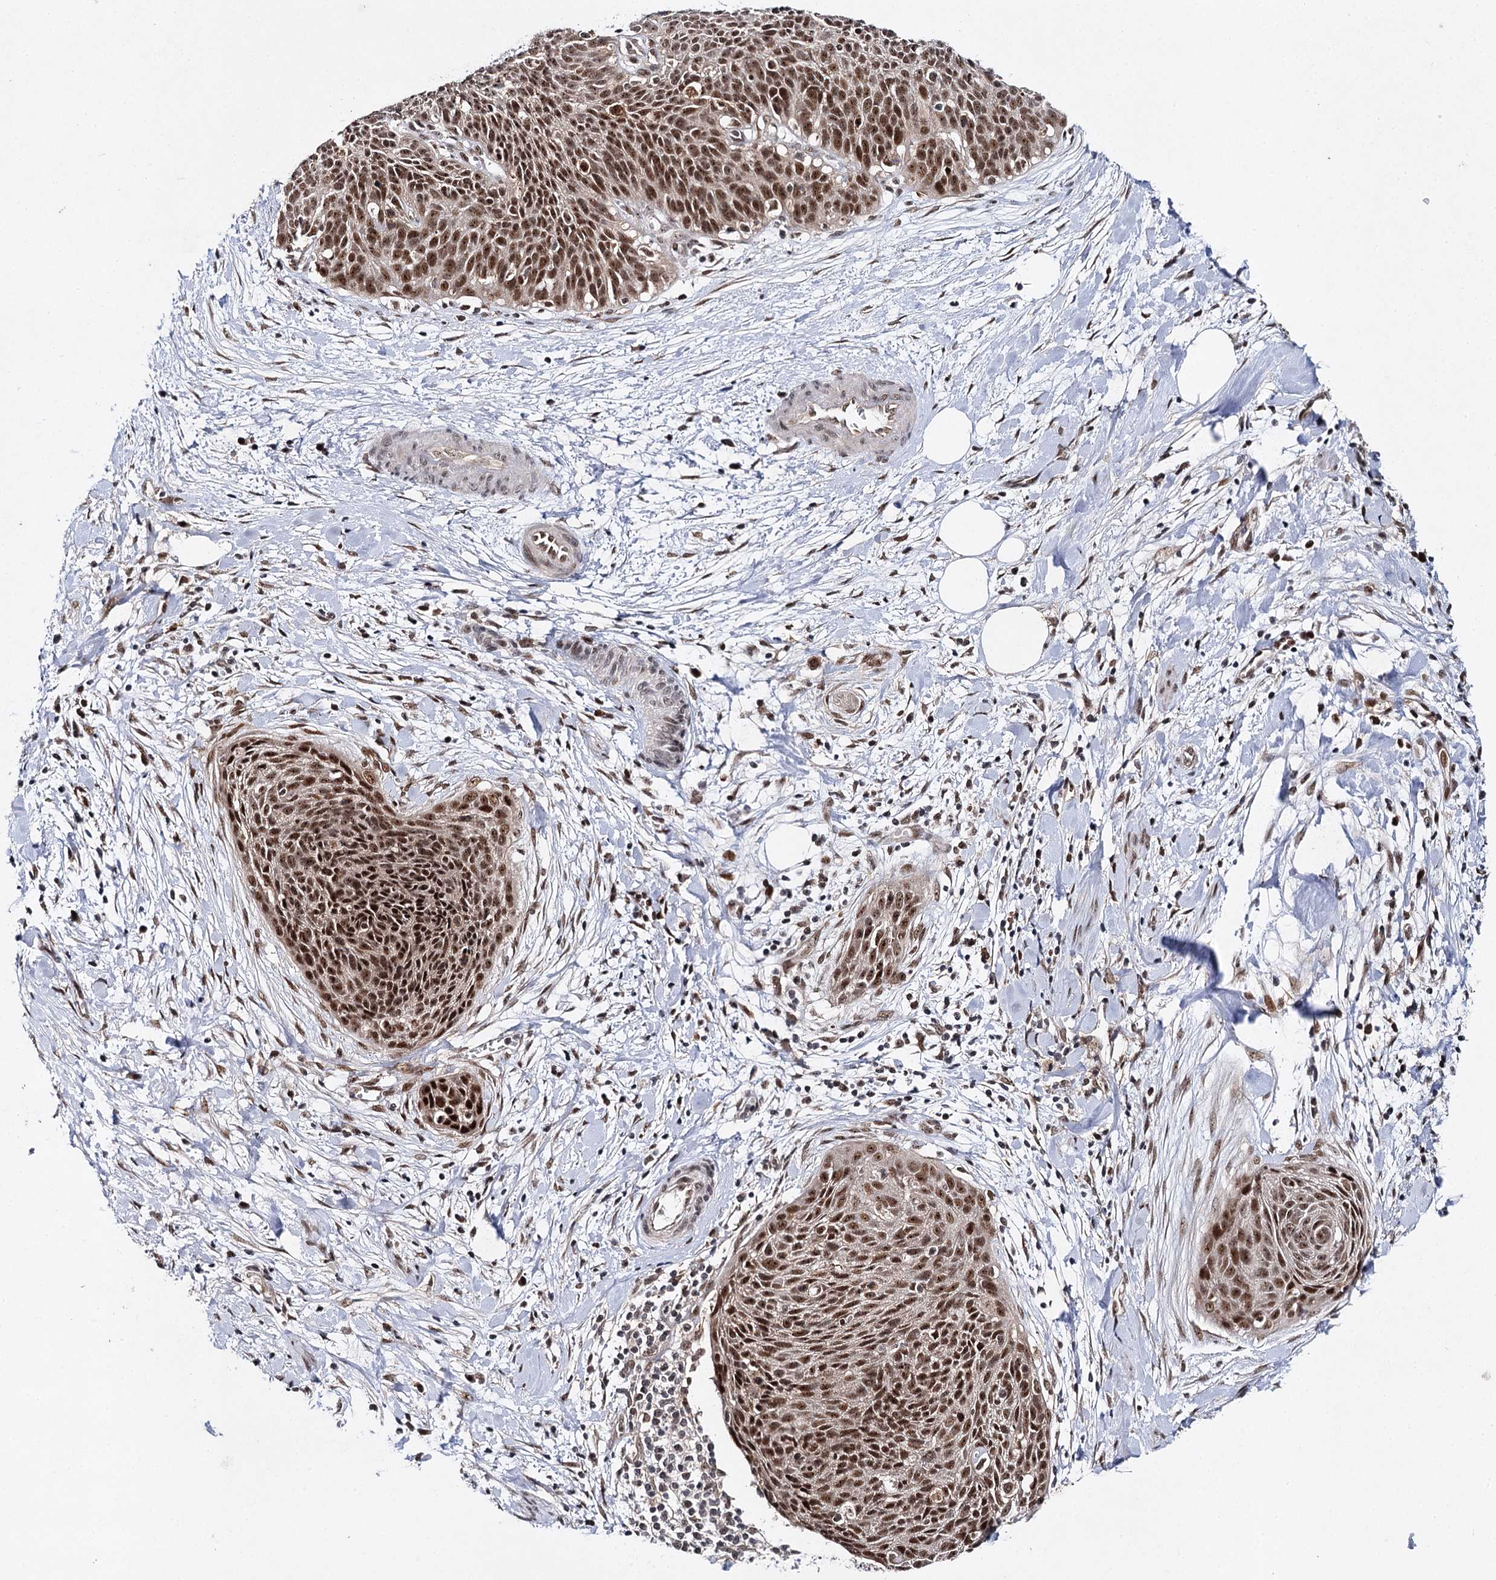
{"staining": {"intensity": "moderate", "quantity": ">75%", "location": "nuclear"}, "tissue": "cervical cancer", "cell_type": "Tumor cells", "image_type": "cancer", "snomed": [{"axis": "morphology", "description": "Squamous cell carcinoma, NOS"}, {"axis": "topography", "description": "Cervix"}], "caption": "A brown stain shows moderate nuclear positivity of a protein in human cervical cancer tumor cells.", "gene": "BUD13", "patient": {"sex": "female", "age": 55}}